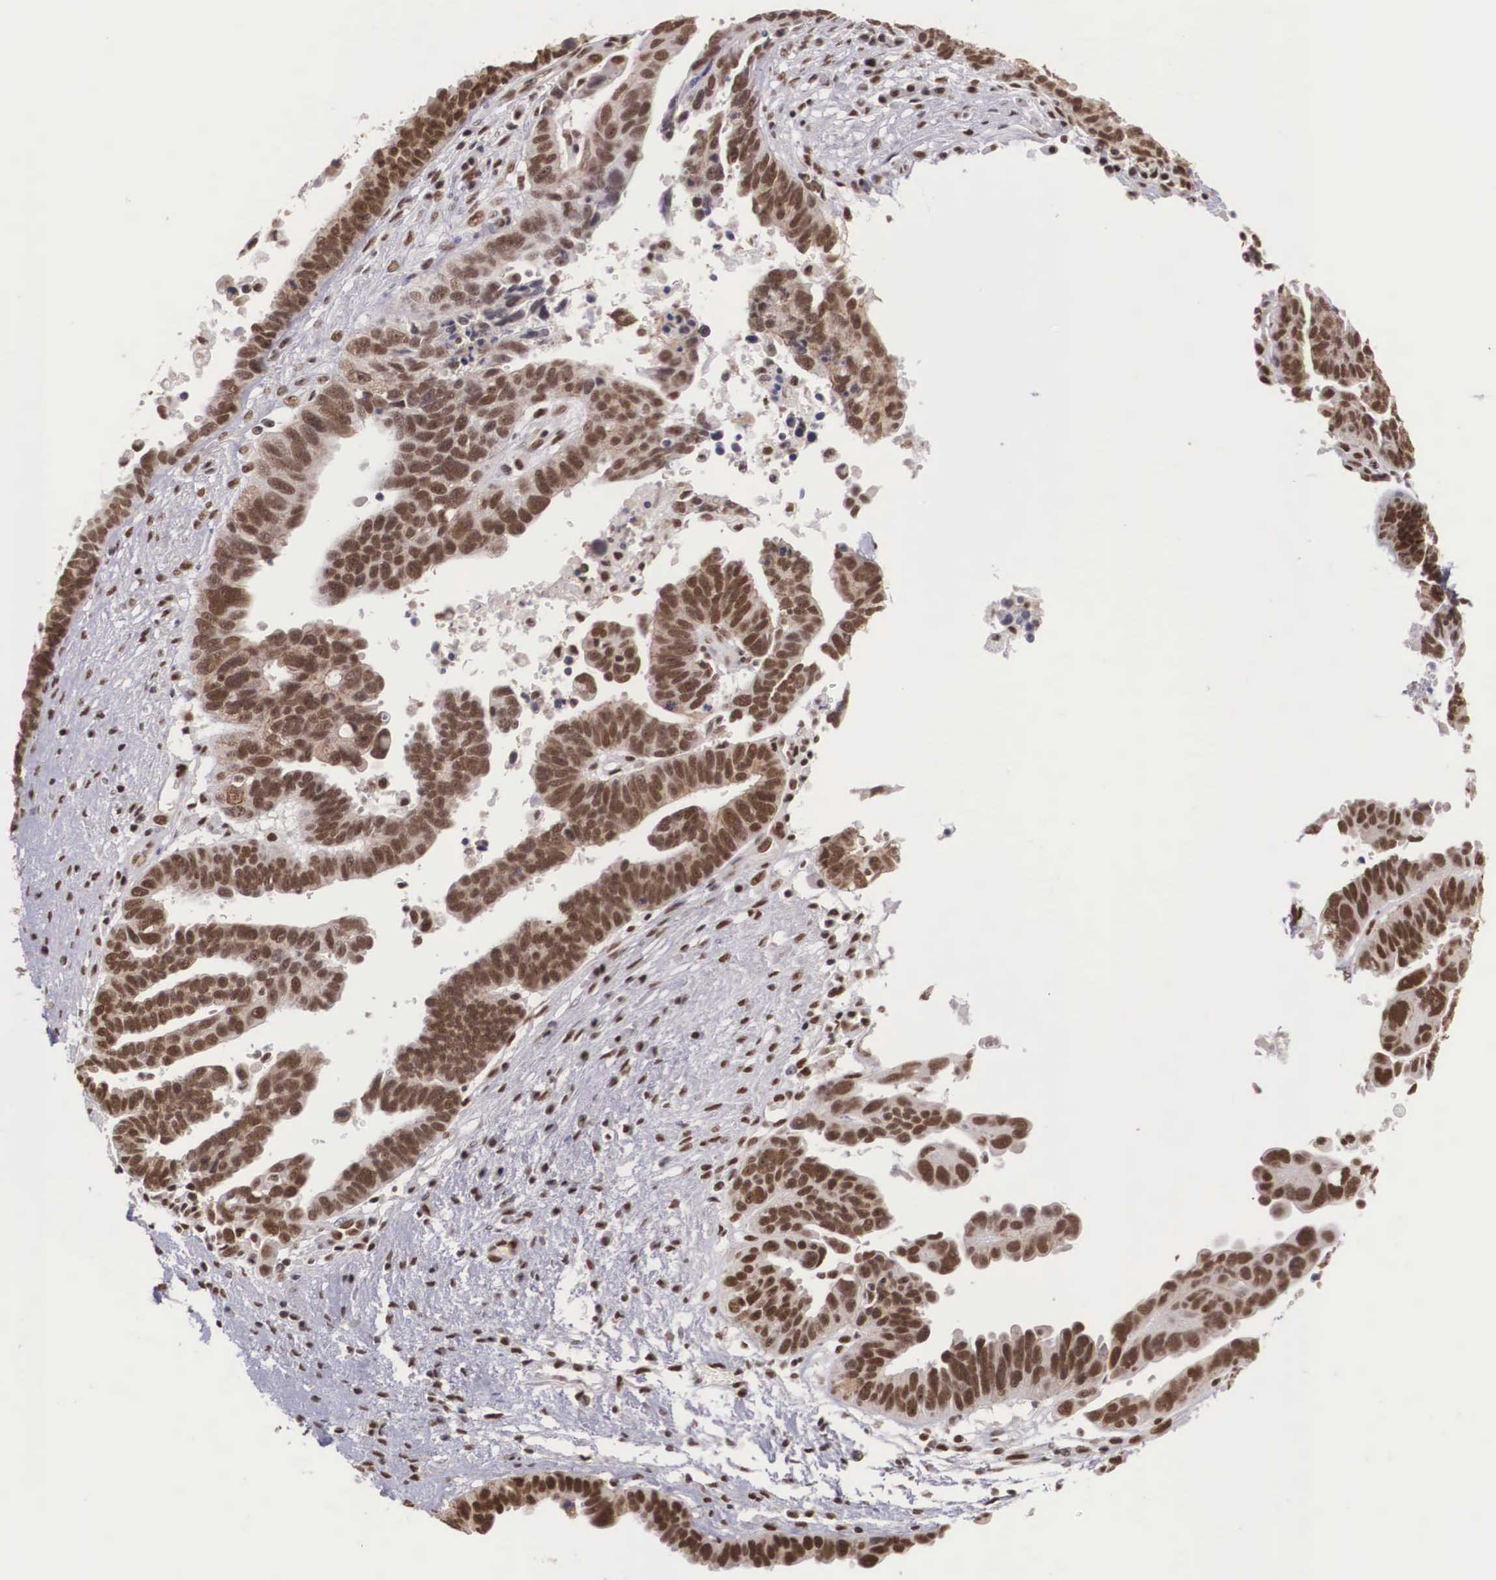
{"staining": {"intensity": "strong", "quantity": ">75%", "location": "cytoplasmic/membranous,nuclear"}, "tissue": "ovarian cancer", "cell_type": "Tumor cells", "image_type": "cancer", "snomed": [{"axis": "morphology", "description": "Carcinoma, endometroid"}, {"axis": "morphology", "description": "Cystadenocarcinoma, serous, NOS"}, {"axis": "topography", "description": "Ovary"}], "caption": "Immunohistochemistry staining of ovarian cancer, which demonstrates high levels of strong cytoplasmic/membranous and nuclear staining in approximately >75% of tumor cells indicating strong cytoplasmic/membranous and nuclear protein expression. The staining was performed using DAB (3,3'-diaminobenzidine) (brown) for protein detection and nuclei were counterstained in hematoxylin (blue).", "gene": "POLR2F", "patient": {"sex": "female", "age": 45}}